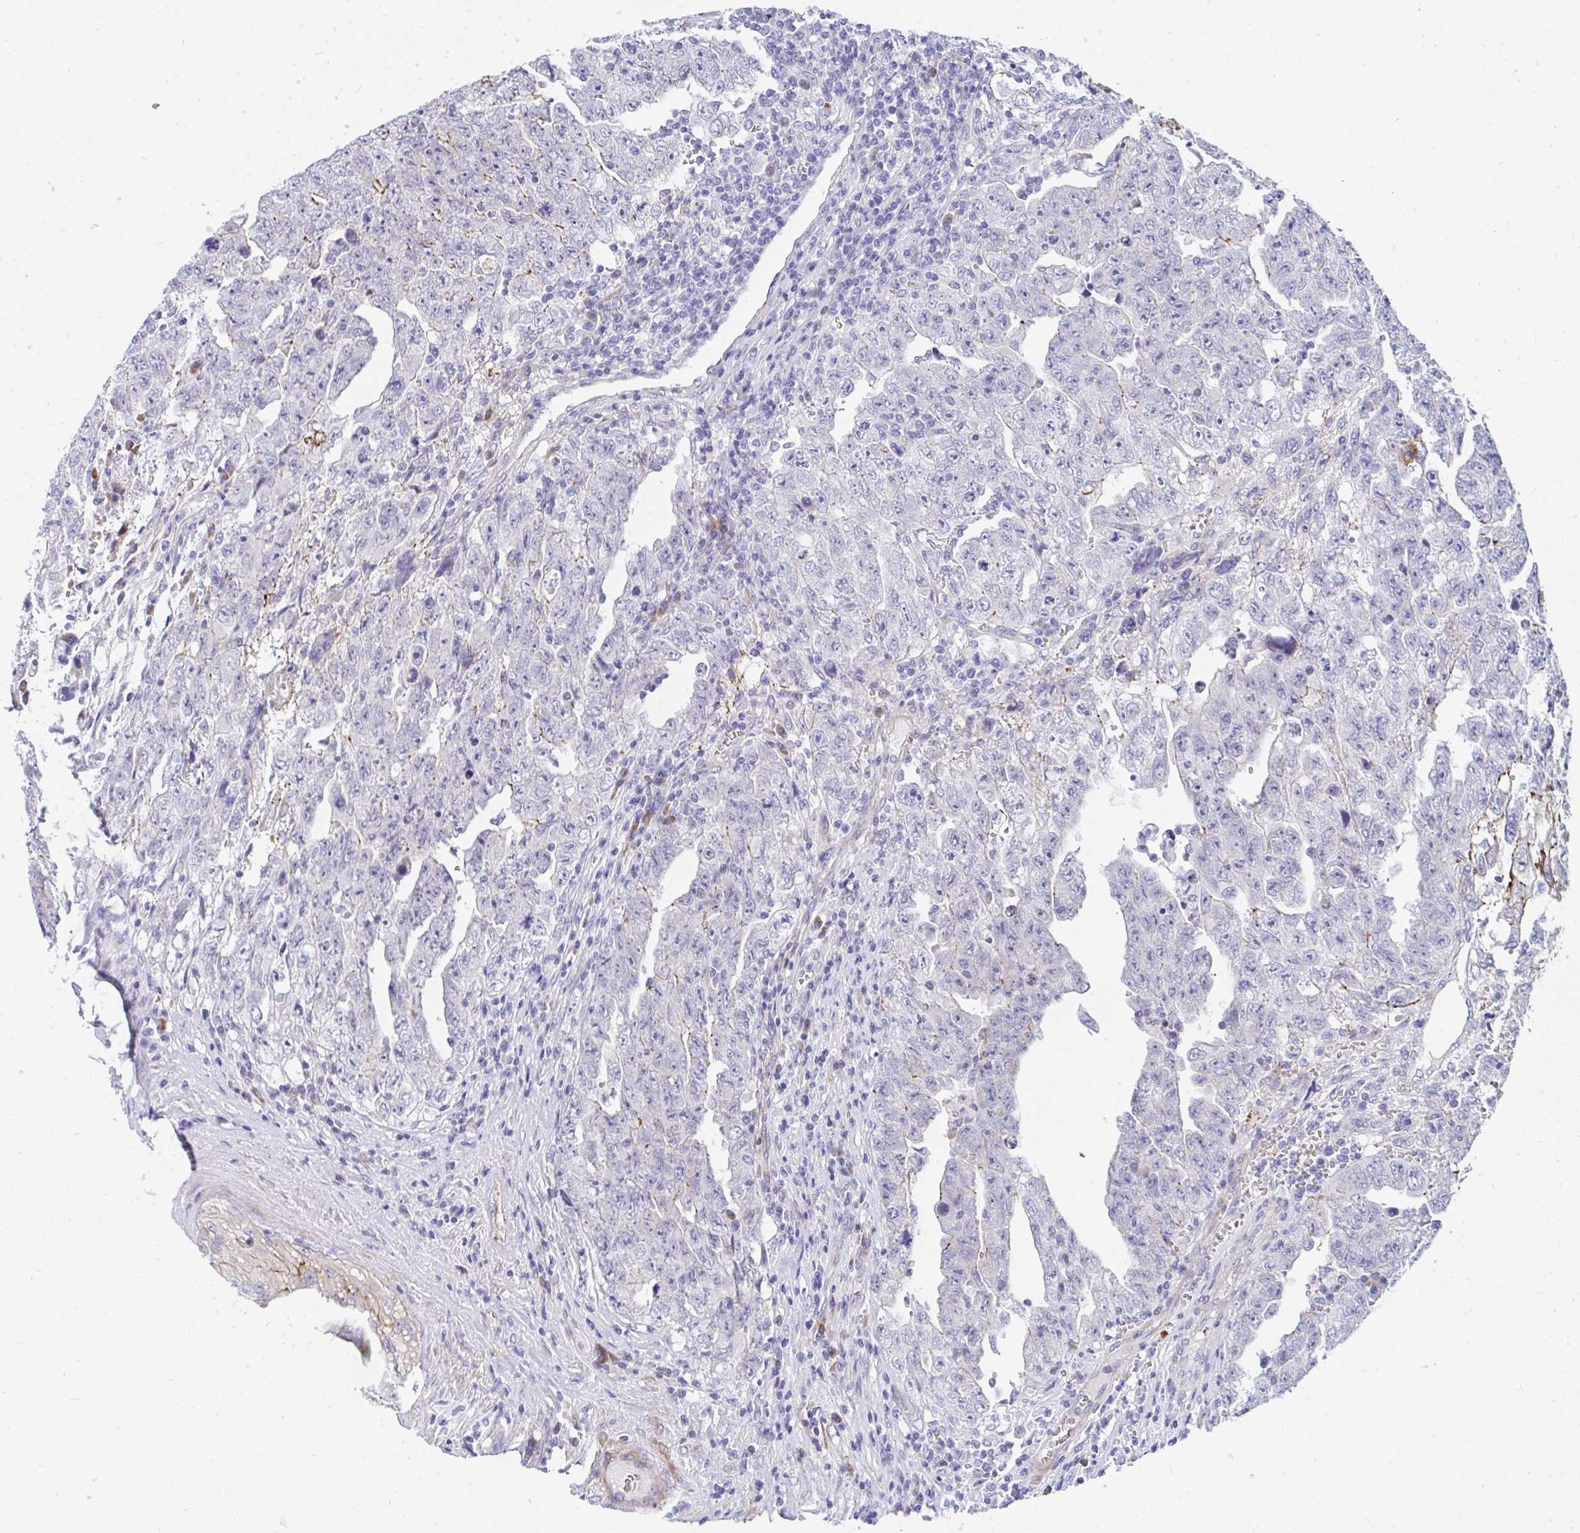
{"staining": {"intensity": "negative", "quantity": "none", "location": "none"}, "tissue": "testis cancer", "cell_type": "Tumor cells", "image_type": "cancer", "snomed": [{"axis": "morphology", "description": "Carcinoma, Embryonal, NOS"}, {"axis": "topography", "description": "Testis"}], "caption": "Tumor cells show no significant staining in testis cancer. The staining was performed using DAB (3,3'-diaminobenzidine) to visualize the protein expression in brown, while the nuclei were stained in blue with hematoxylin (Magnification: 20x).", "gene": "MROH2B", "patient": {"sex": "male", "age": 28}}